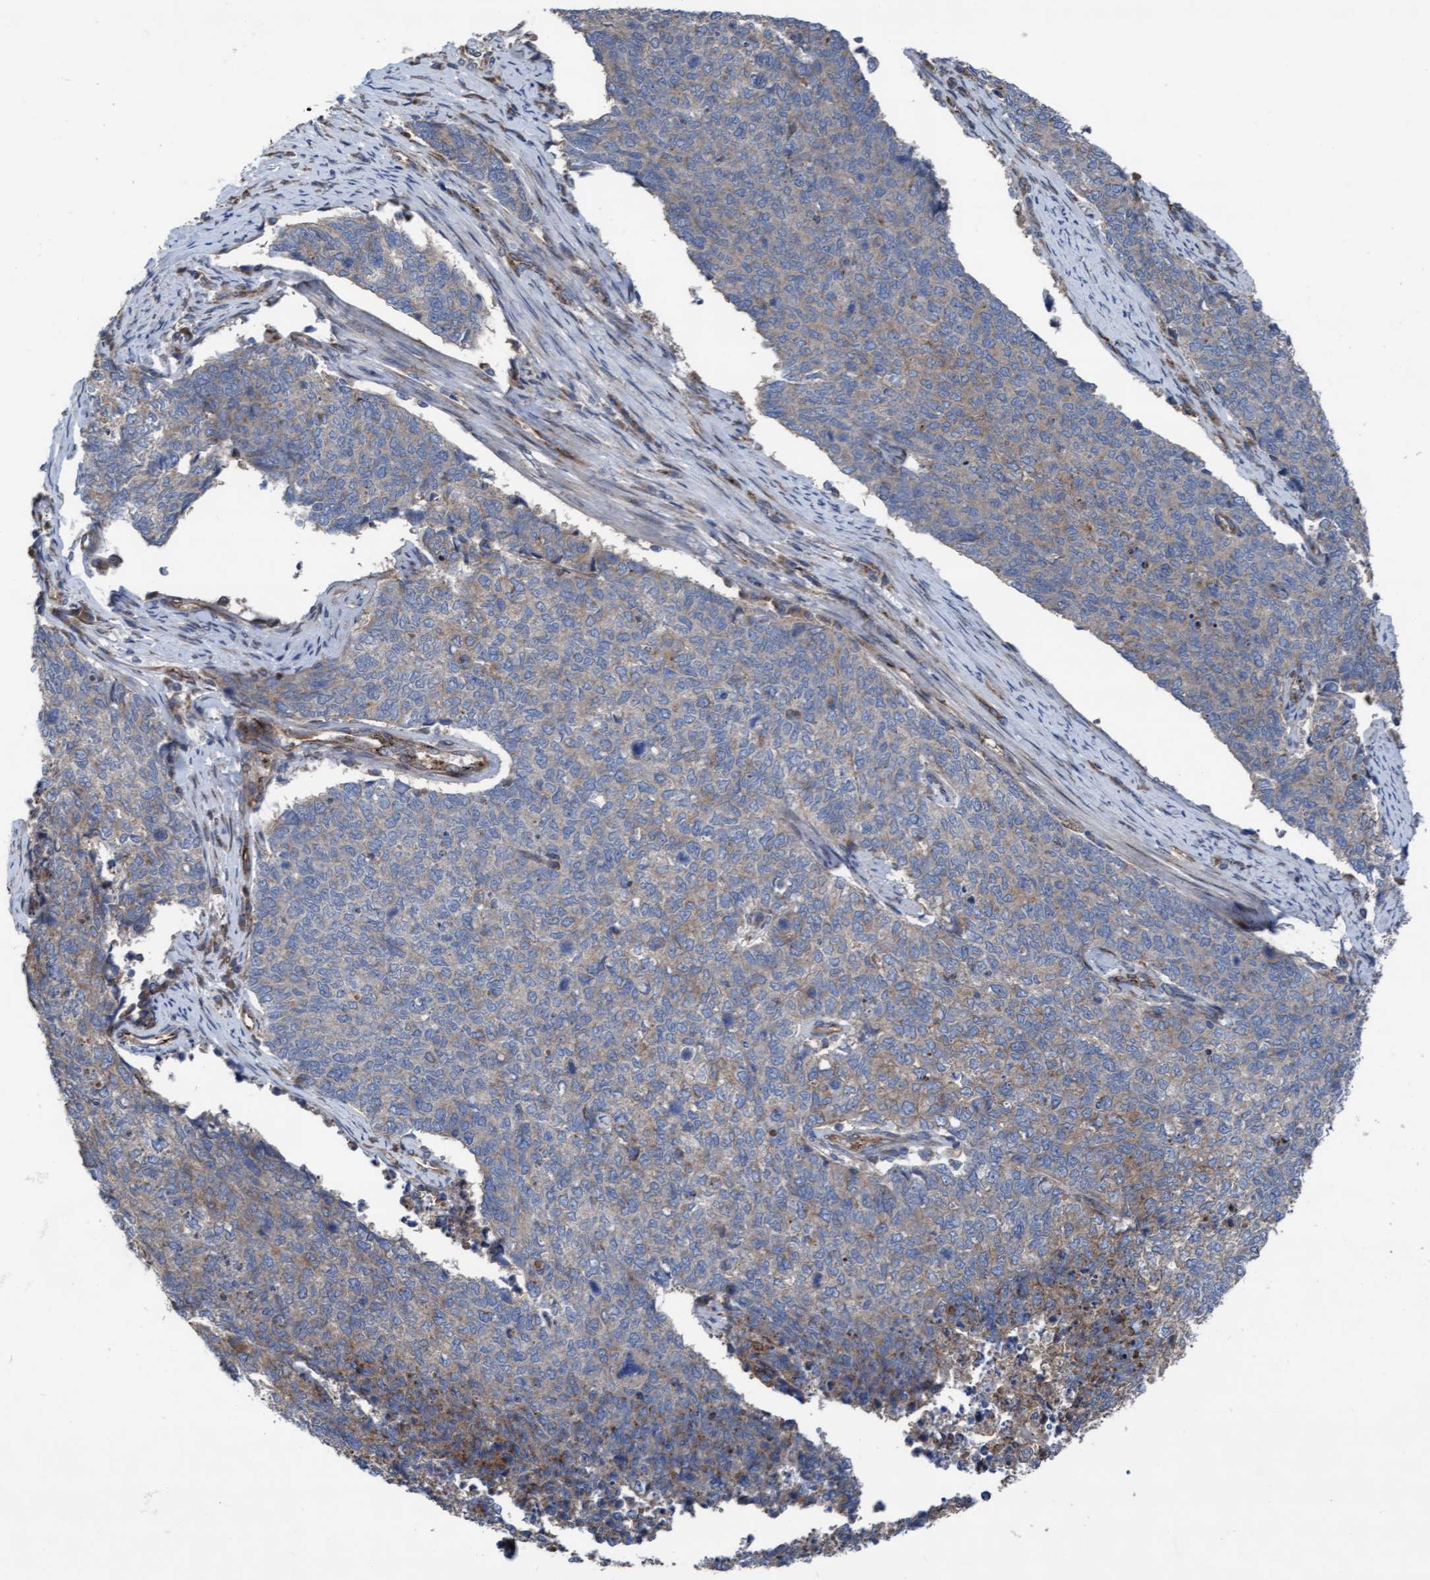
{"staining": {"intensity": "weak", "quantity": "<25%", "location": "cytoplasmic/membranous"}, "tissue": "cervical cancer", "cell_type": "Tumor cells", "image_type": "cancer", "snomed": [{"axis": "morphology", "description": "Squamous cell carcinoma, NOS"}, {"axis": "topography", "description": "Cervix"}], "caption": "DAB (3,3'-diaminobenzidine) immunohistochemical staining of cervical squamous cell carcinoma shows no significant staining in tumor cells.", "gene": "KLHL26", "patient": {"sex": "female", "age": 63}}